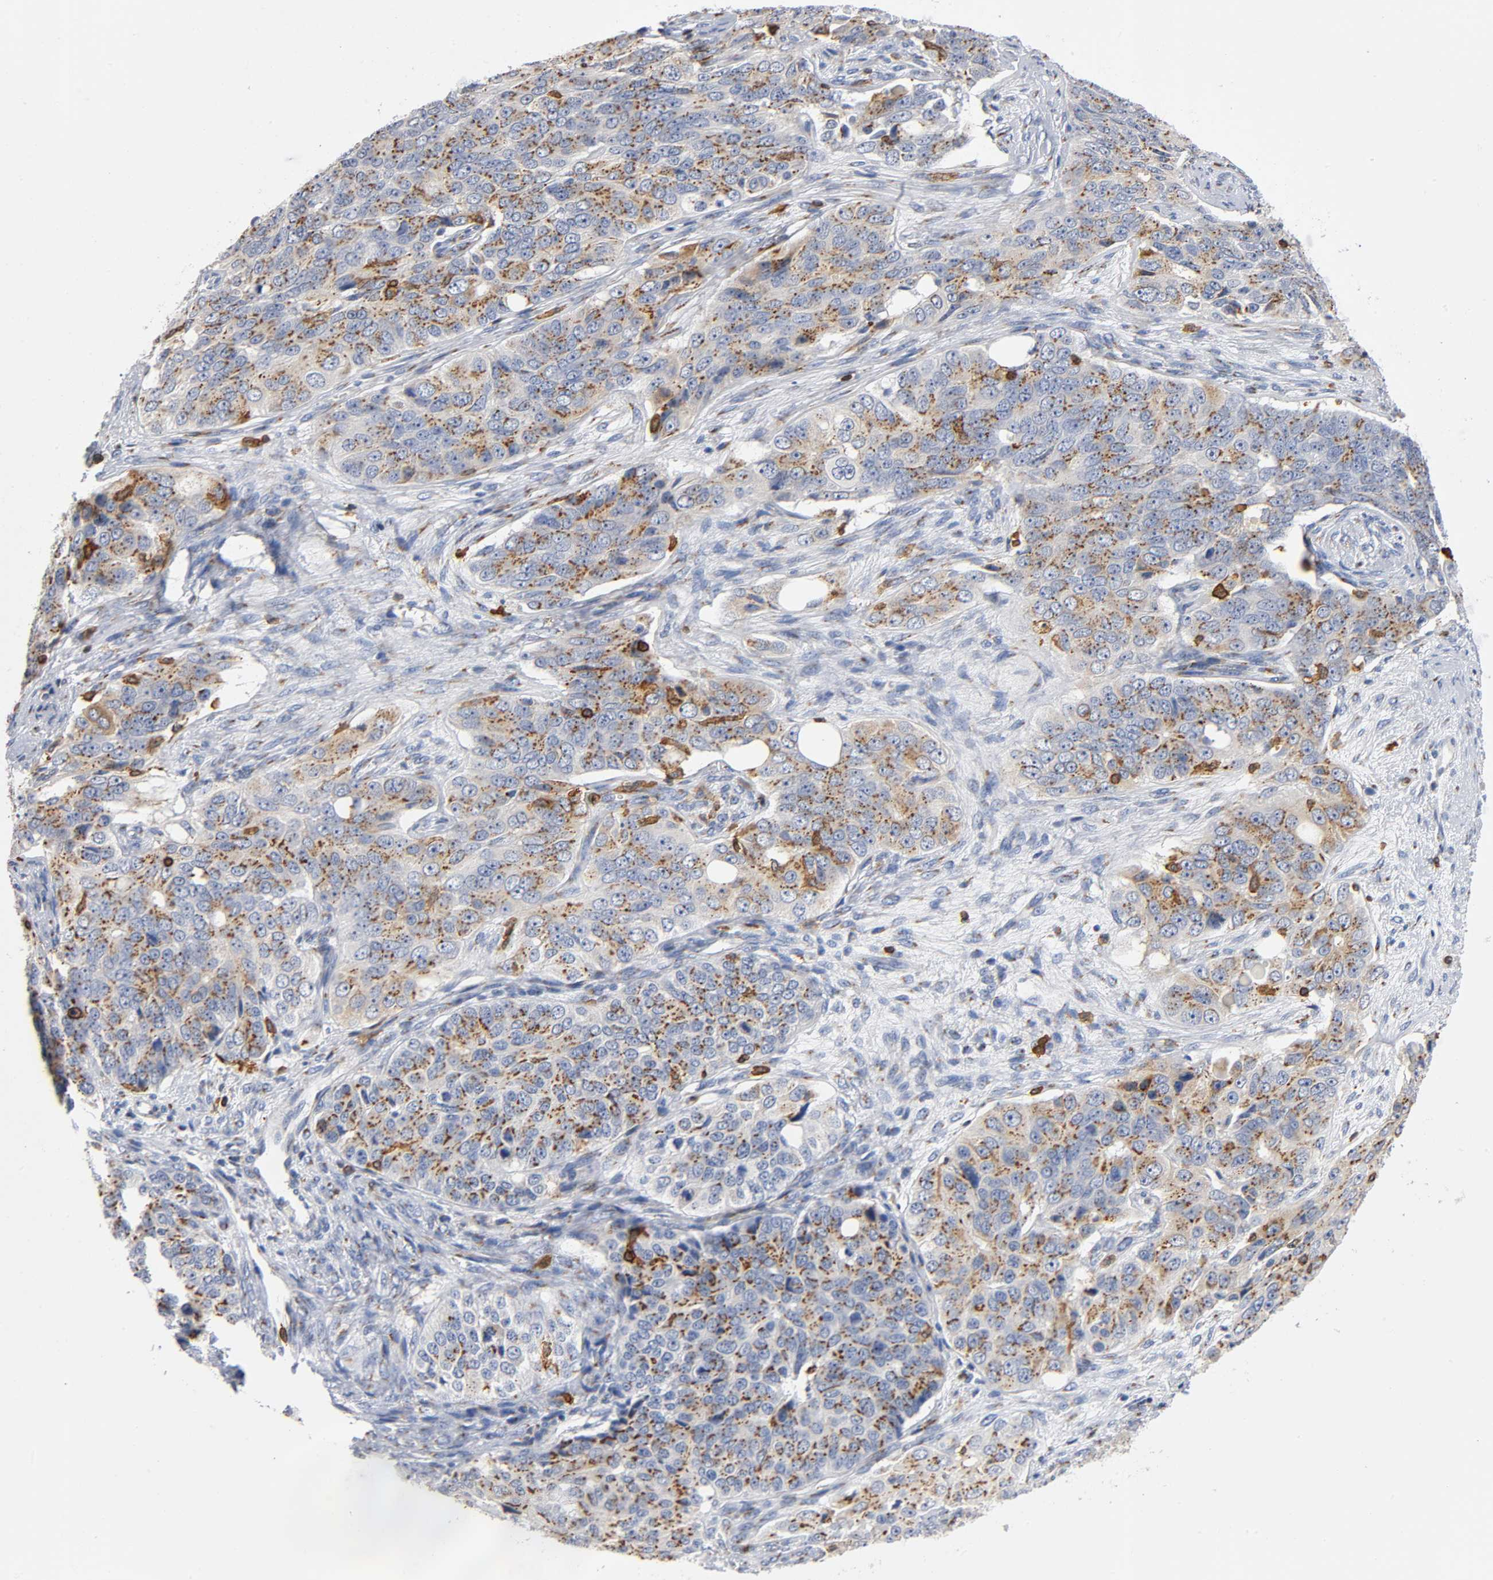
{"staining": {"intensity": "moderate", "quantity": ">75%", "location": "cytoplasmic/membranous"}, "tissue": "ovarian cancer", "cell_type": "Tumor cells", "image_type": "cancer", "snomed": [{"axis": "morphology", "description": "Carcinoma, endometroid"}, {"axis": "topography", "description": "Ovary"}], "caption": "There is medium levels of moderate cytoplasmic/membranous positivity in tumor cells of ovarian cancer (endometroid carcinoma), as demonstrated by immunohistochemical staining (brown color).", "gene": "CAPN10", "patient": {"sex": "female", "age": 51}}